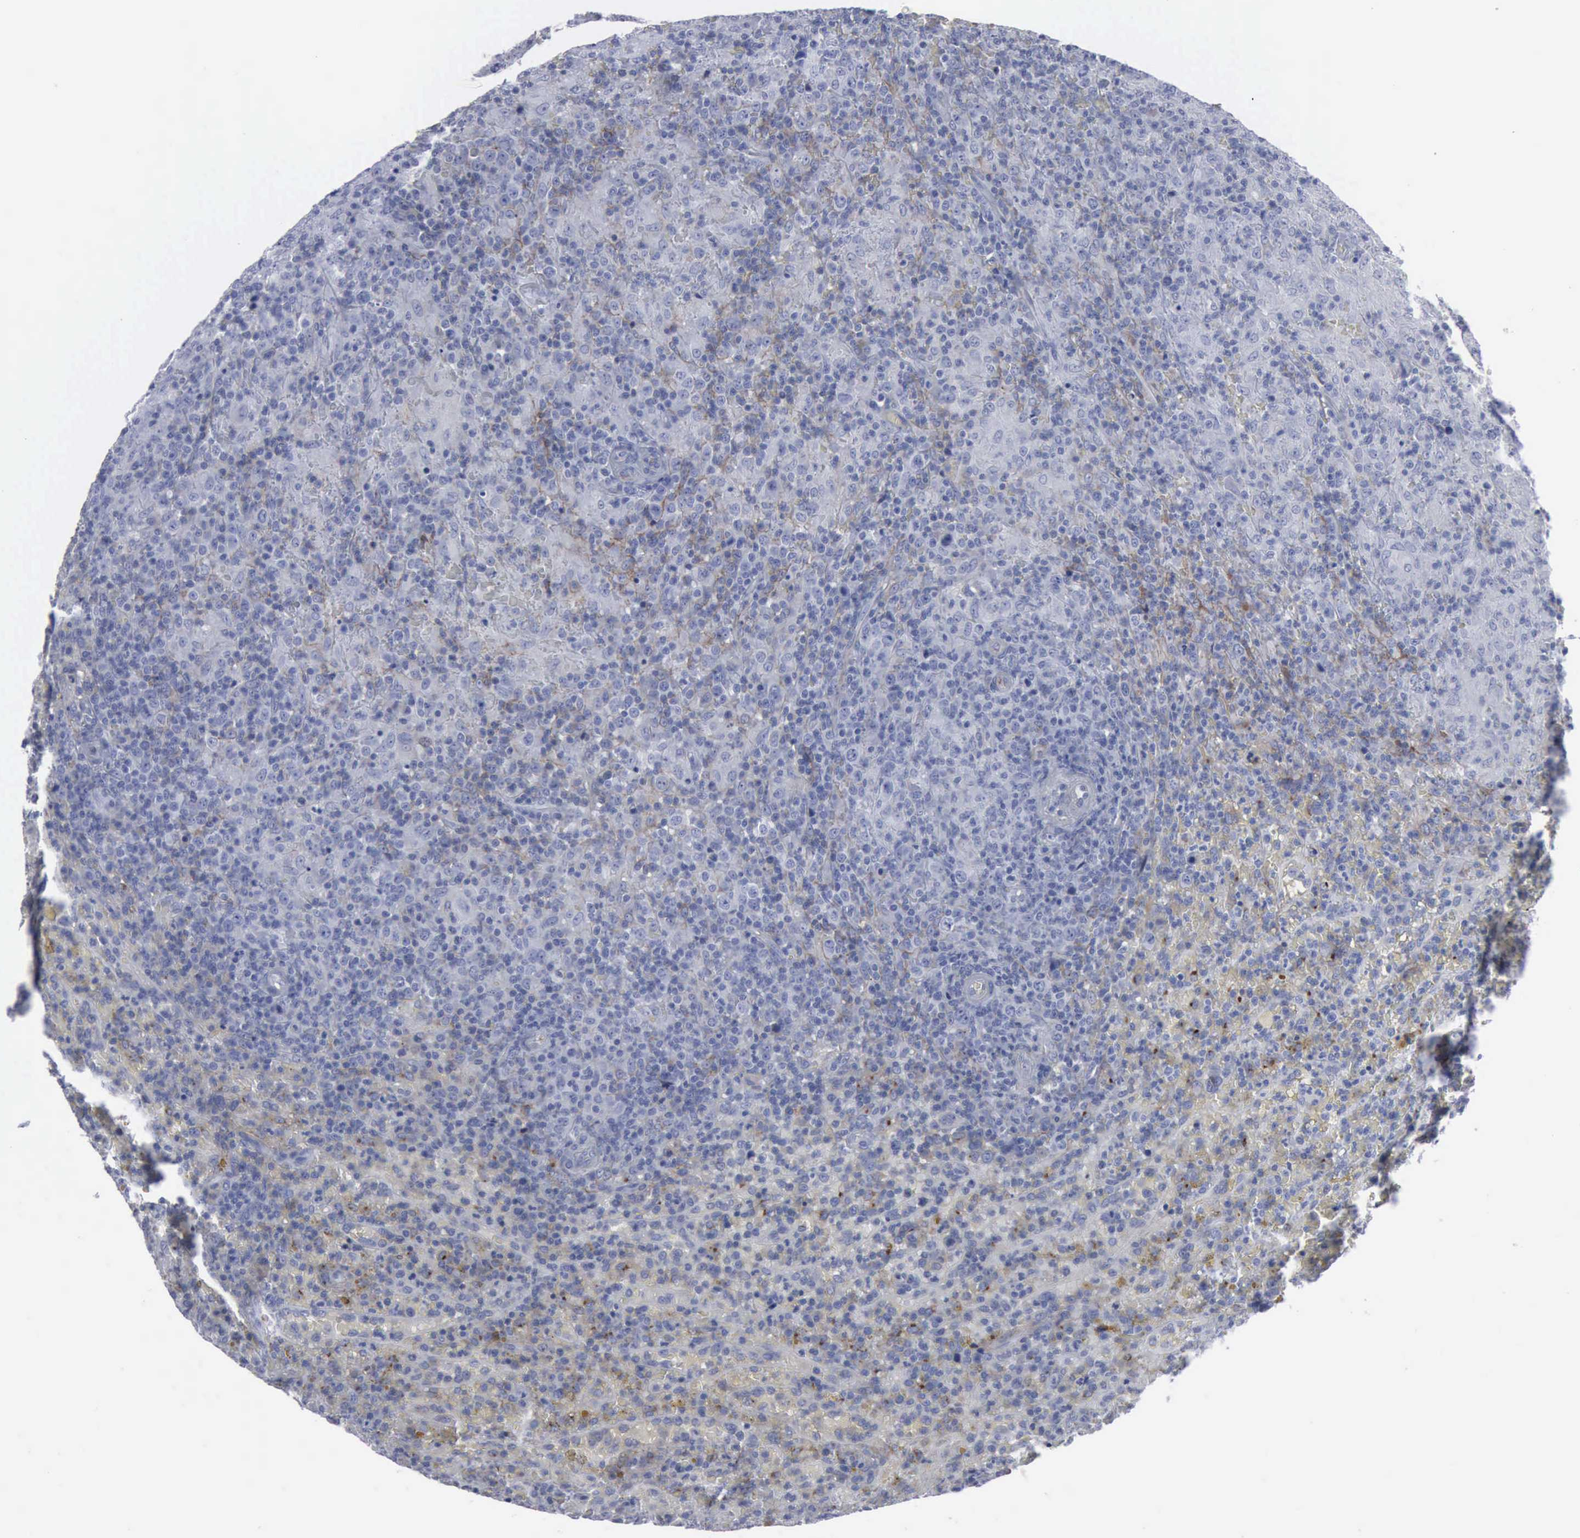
{"staining": {"intensity": "negative", "quantity": "none", "location": "none"}, "tissue": "lymphoma", "cell_type": "Tumor cells", "image_type": "cancer", "snomed": [{"axis": "morphology", "description": "Malignant lymphoma, non-Hodgkin's type, High grade"}, {"axis": "topography", "description": "Spleen"}, {"axis": "topography", "description": "Lymph node"}], "caption": "This is an immunohistochemistry image of malignant lymphoma, non-Hodgkin's type (high-grade). There is no positivity in tumor cells.", "gene": "VCAM1", "patient": {"sex": "female", "age": 70}}